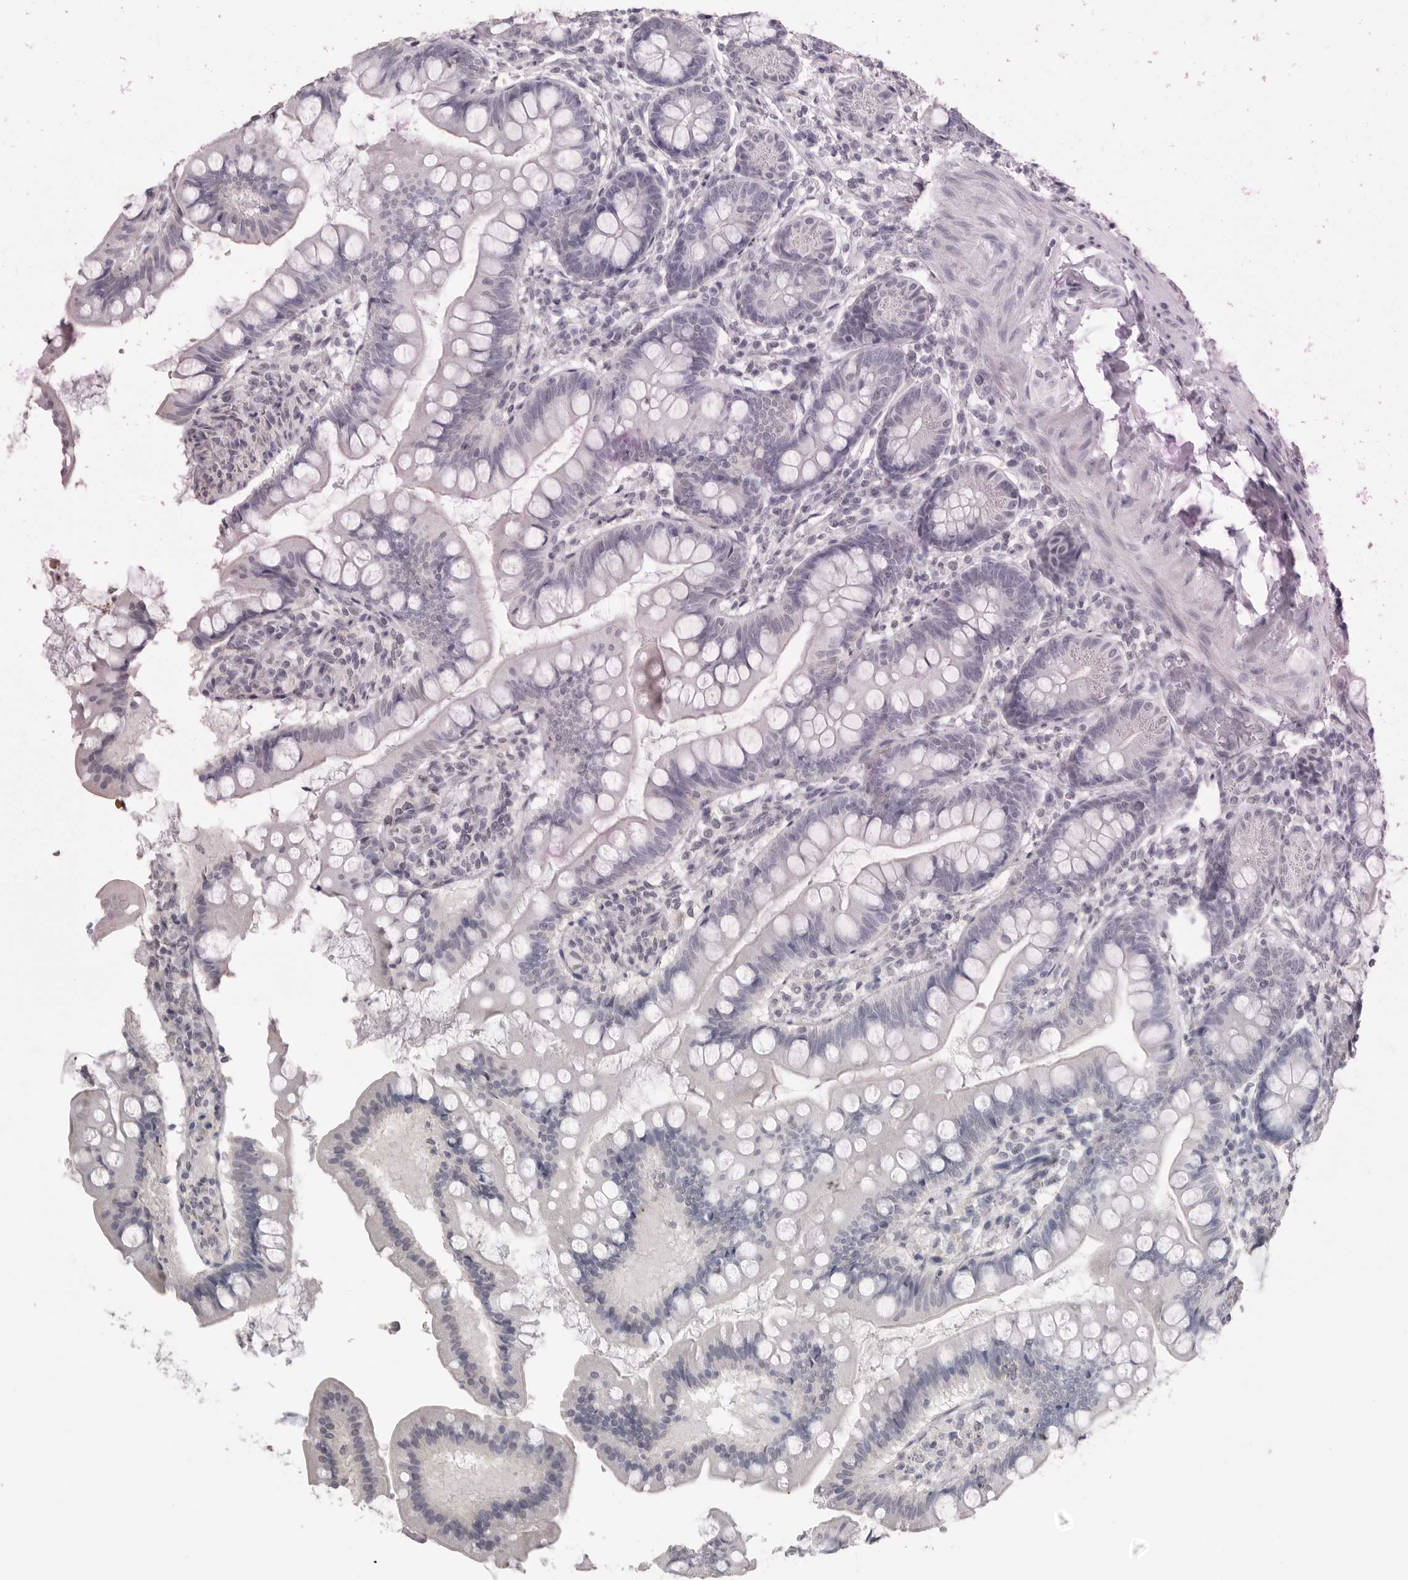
{"staining": {"intensity": "negative", "quantity": "none", "location": "none"}, "tissue": "small intestine", "cell_type": "Glandular cells", "image_type": "normal", "snomed": [{"axis": "morphology", "description": "Normal tissue, NOS"}, {"axis": "topography", "description": "Small intestine"}], "caption": "Glandular cells show no significant protein staining in unremarkable small intestine. (DAB immunohistochemistry (IHC) with hematoxylin counter stain).", "gene": "ICAM5", "patient": {"sex": "male", "age": 7}}